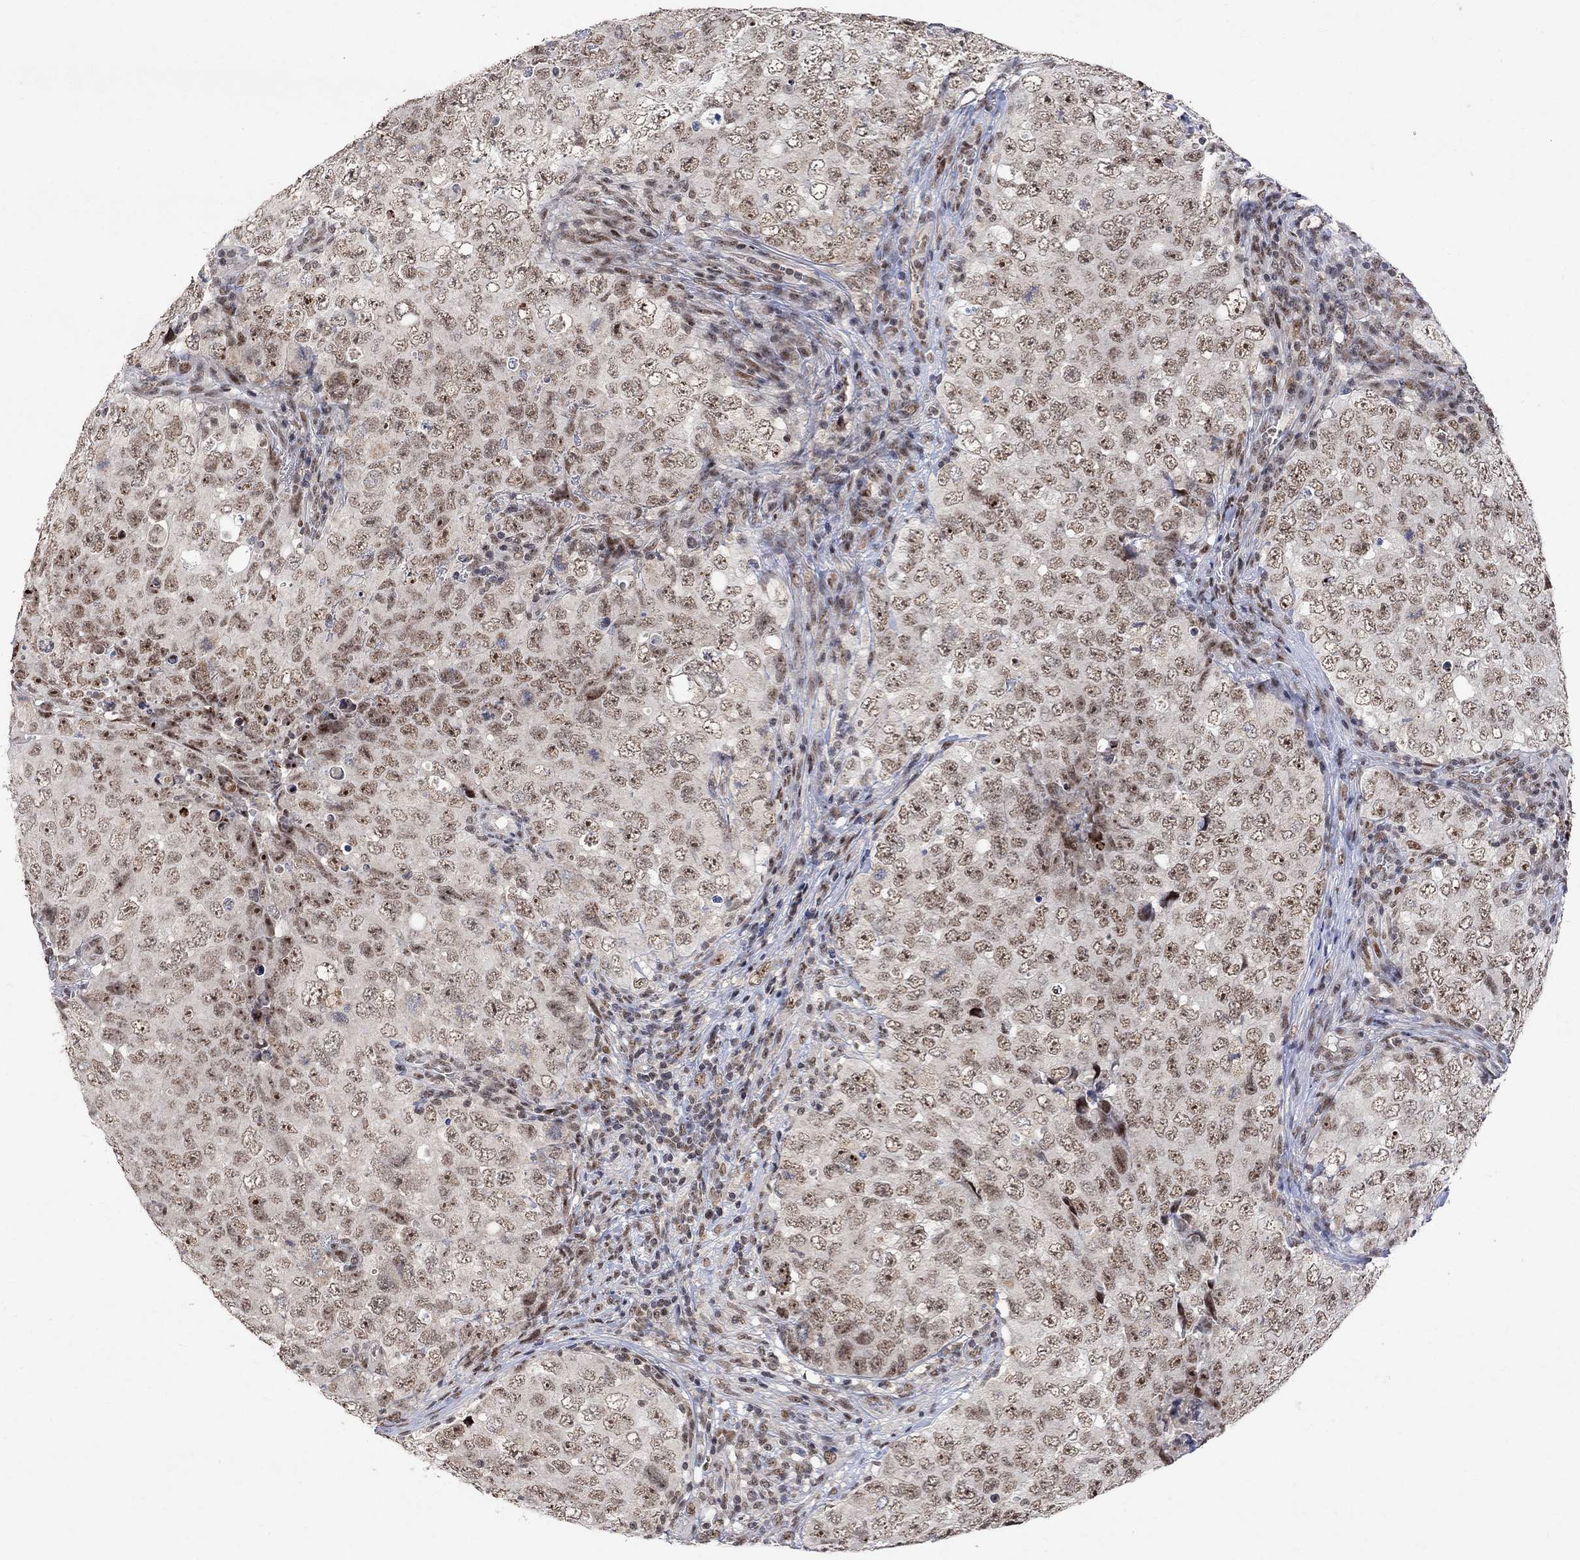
{"staining": {"intensity": "weak", "quantity": ">75%", "location": "nuclear"}, "tissue": "testis cancer", "cell_type": "Tumor cells", "image_type": "cancer", "snomed": [{"axis": "morphology", "description": "Seminoma, NOS"}, {"axis": "topography", "description": "Testis"}], "caption": "Immunohistochemical staining of testis cancer (seminoma) displays low levels of weak nuclear positivity in about >75% of tumor cells.", "gene": "E4F1", "patient": {"sex": "male", "age": 34}}